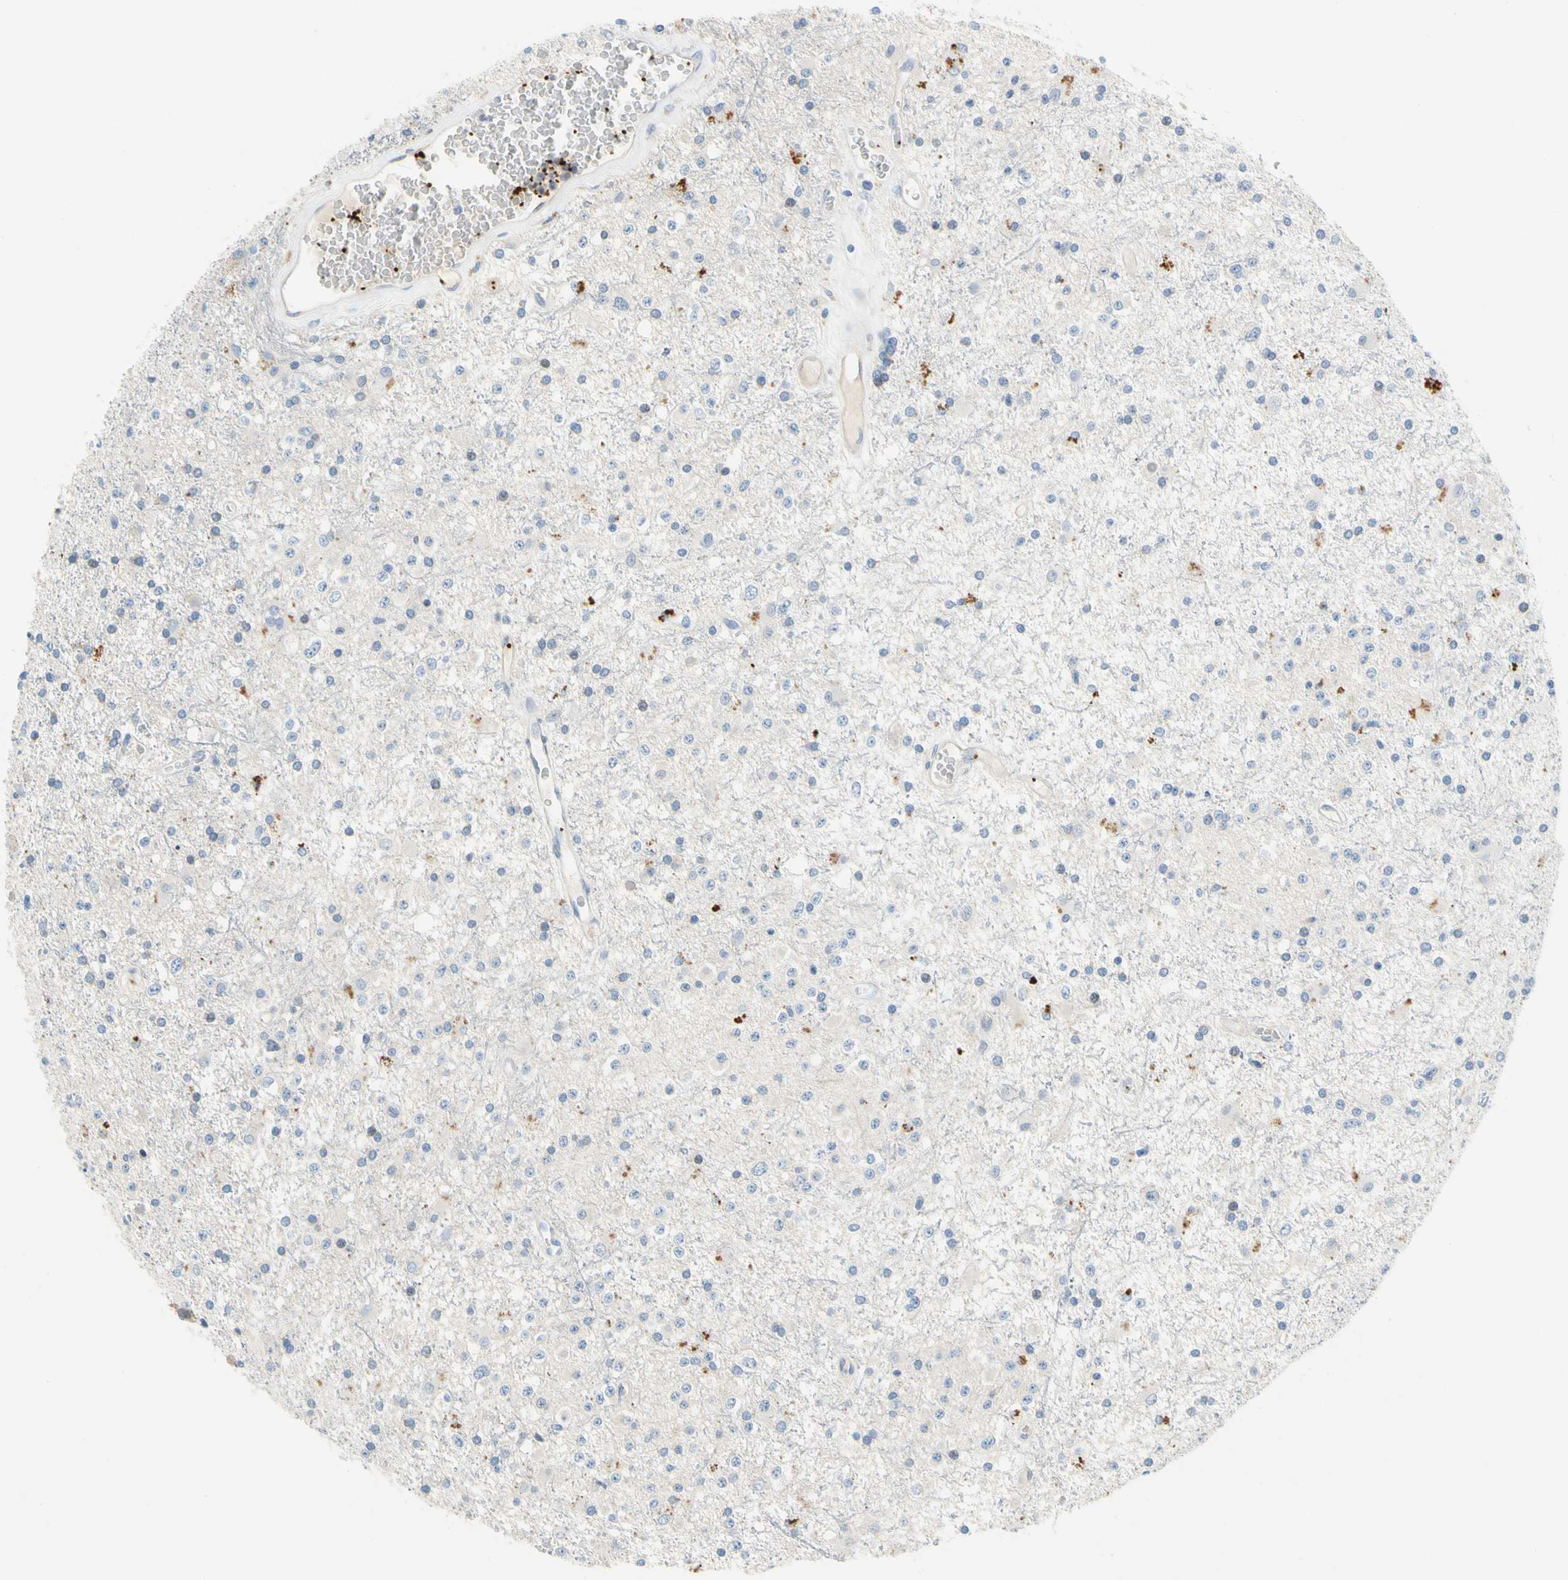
{"staining": {"intensity": "negative", "quantity": "none", "location": "none"}, "tissue": "glioma", "cell_type": "Tumor cells", "image_type": "cancer", "snomed": [{"axis": "morphology", "description": "Glioma, malignant, Low grade"}, {"axis": "topography", "description": "Brain"}], "caption": "The immunohistochemistry histopathology image has no significant staining in tumor cells of glioma tissue. (DAB immunohistochemistry, high magnification).", "gene": "PPBP", "patient": {"sex": "male", "age": 58}}